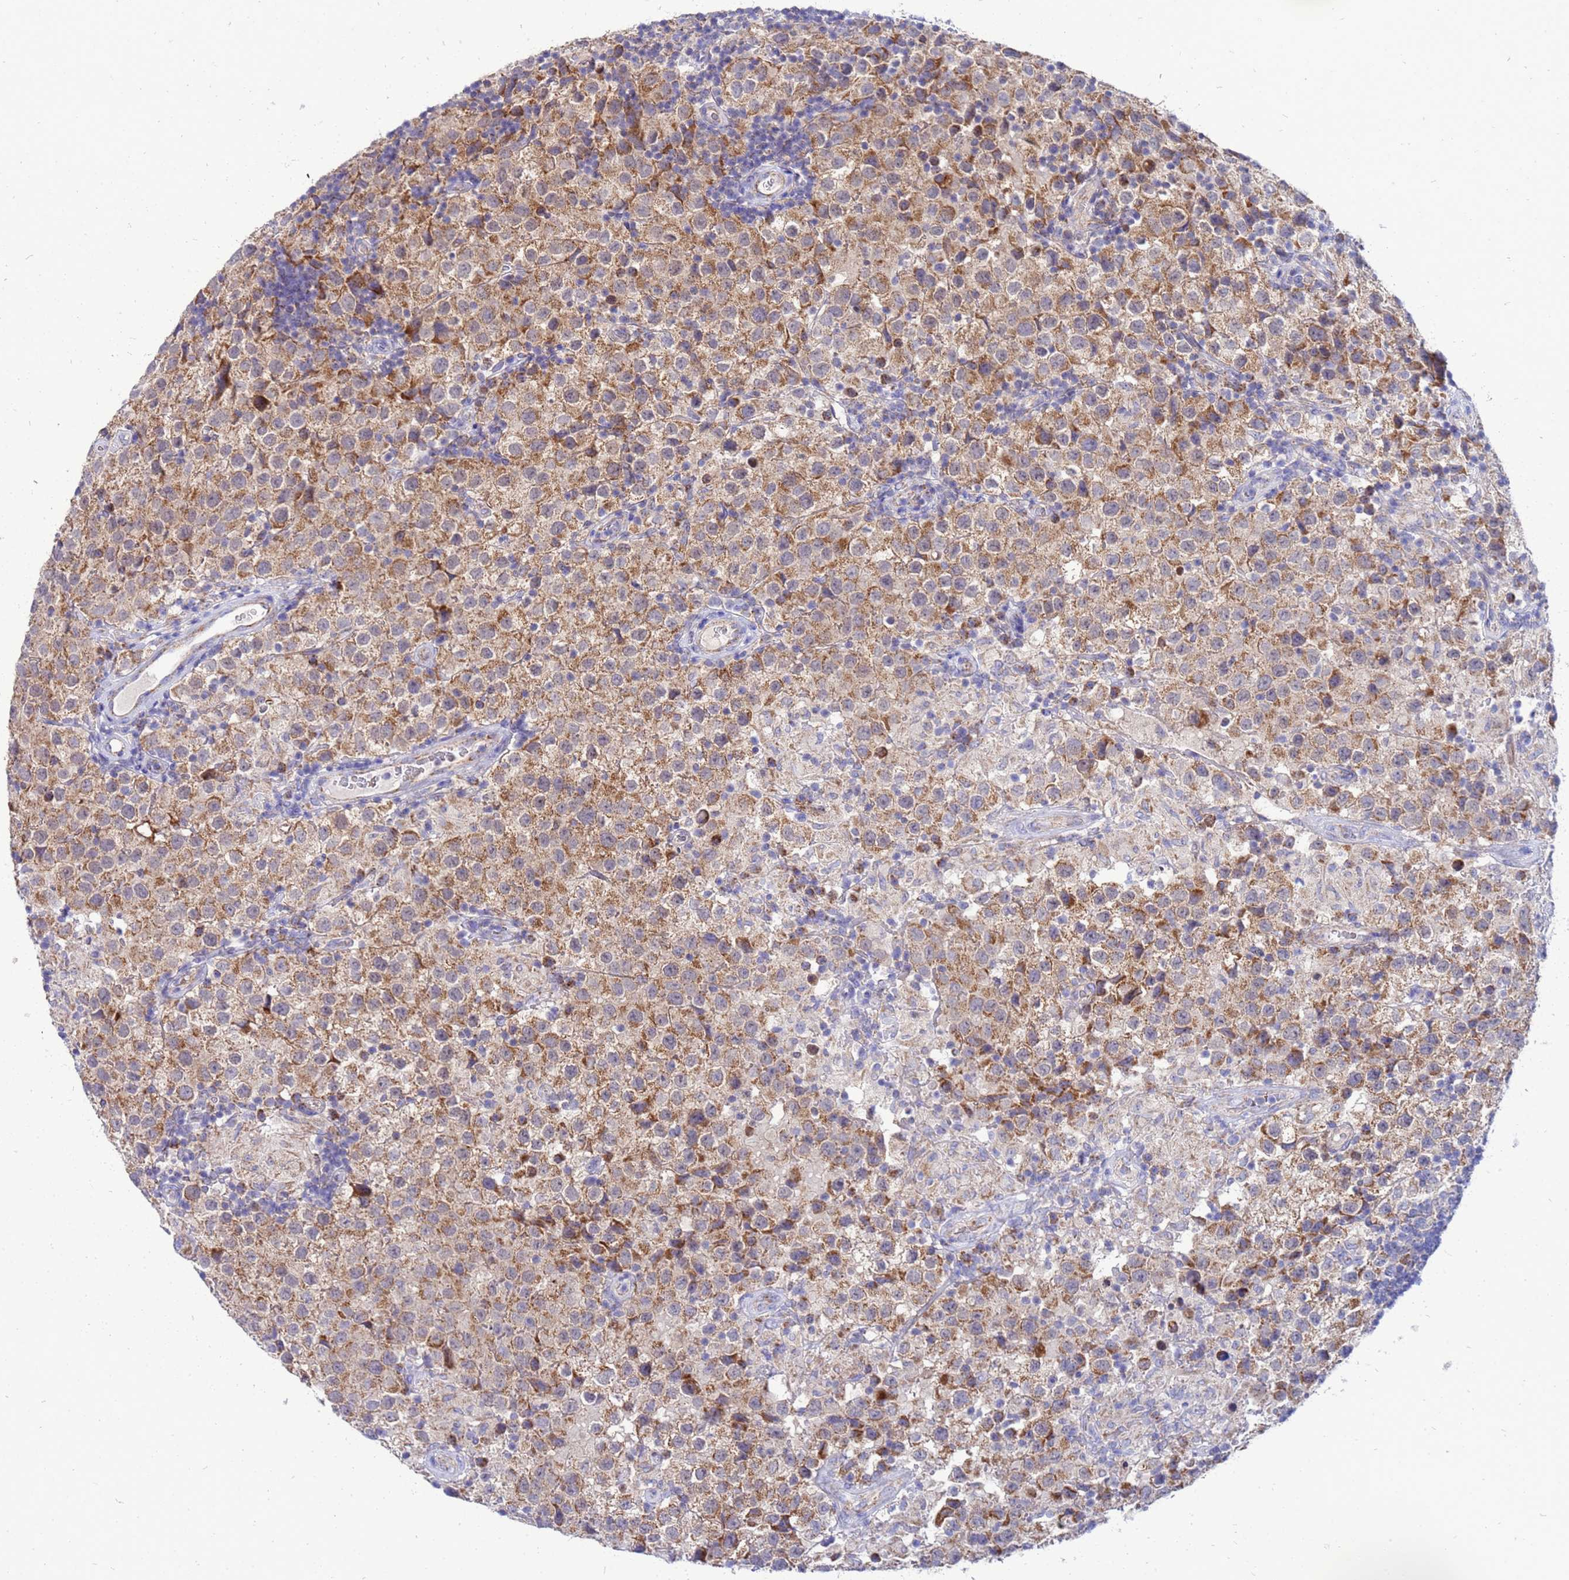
{"staining": {"intensity": "moderate", "quantity": ">75%", "location": "cytoplasmic/membranous"}, "tissue": "testis cancer", "cell_type": "Tumor cells", "image_type": "cancer", "snomed": [{"axis": "morphology", "description": "Seminoma, NOS"}, {"axis": "morphology", "description": "Carcinoma, Embryonal, NOS"}, {"axis": "topography", "description": "Testis"}], "caption": "Protein analysis of testis cancer tissue displays moderate cytoplasmic/membranous positivity in approximately >75% of tumor cells.", "gene": "FAHD2A", "patient": {"sex": "male", "age": 41}}